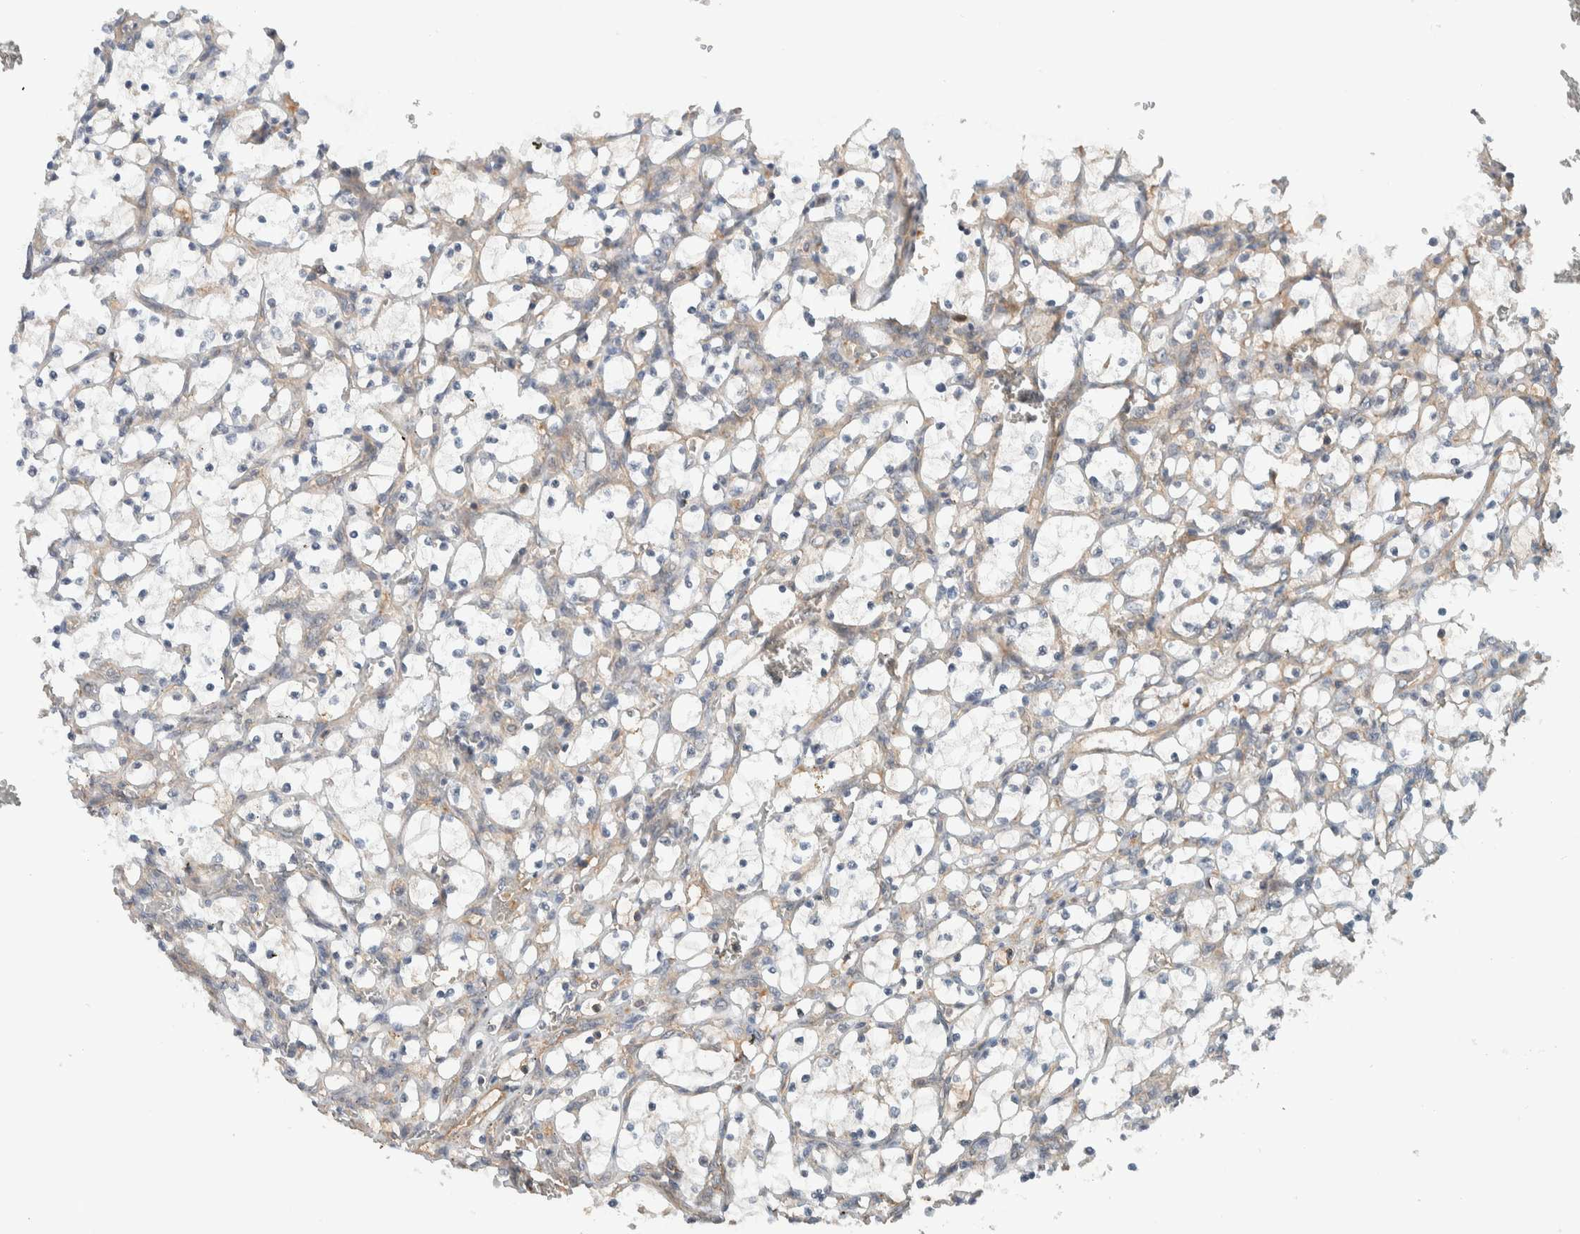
{"staining": {"intensity": "negative", "quantity": "none", "location": "none"}, "tissue": "renal cancer", "cell_type": "Tumor cells", "image_type": "cancer", "snomed": [{"axis": "morphology", "description": "Adenocarcinoma, NOS"}, {"axis": "topography", "description": "Kidney"}], "caption": "Renal cancer (adenocarcinoma) was stained to show a protein in brown. There is no significant staining in tumor cells.", "gene": "ARMC7", "patient": {"sex": "female", "age": 69}}